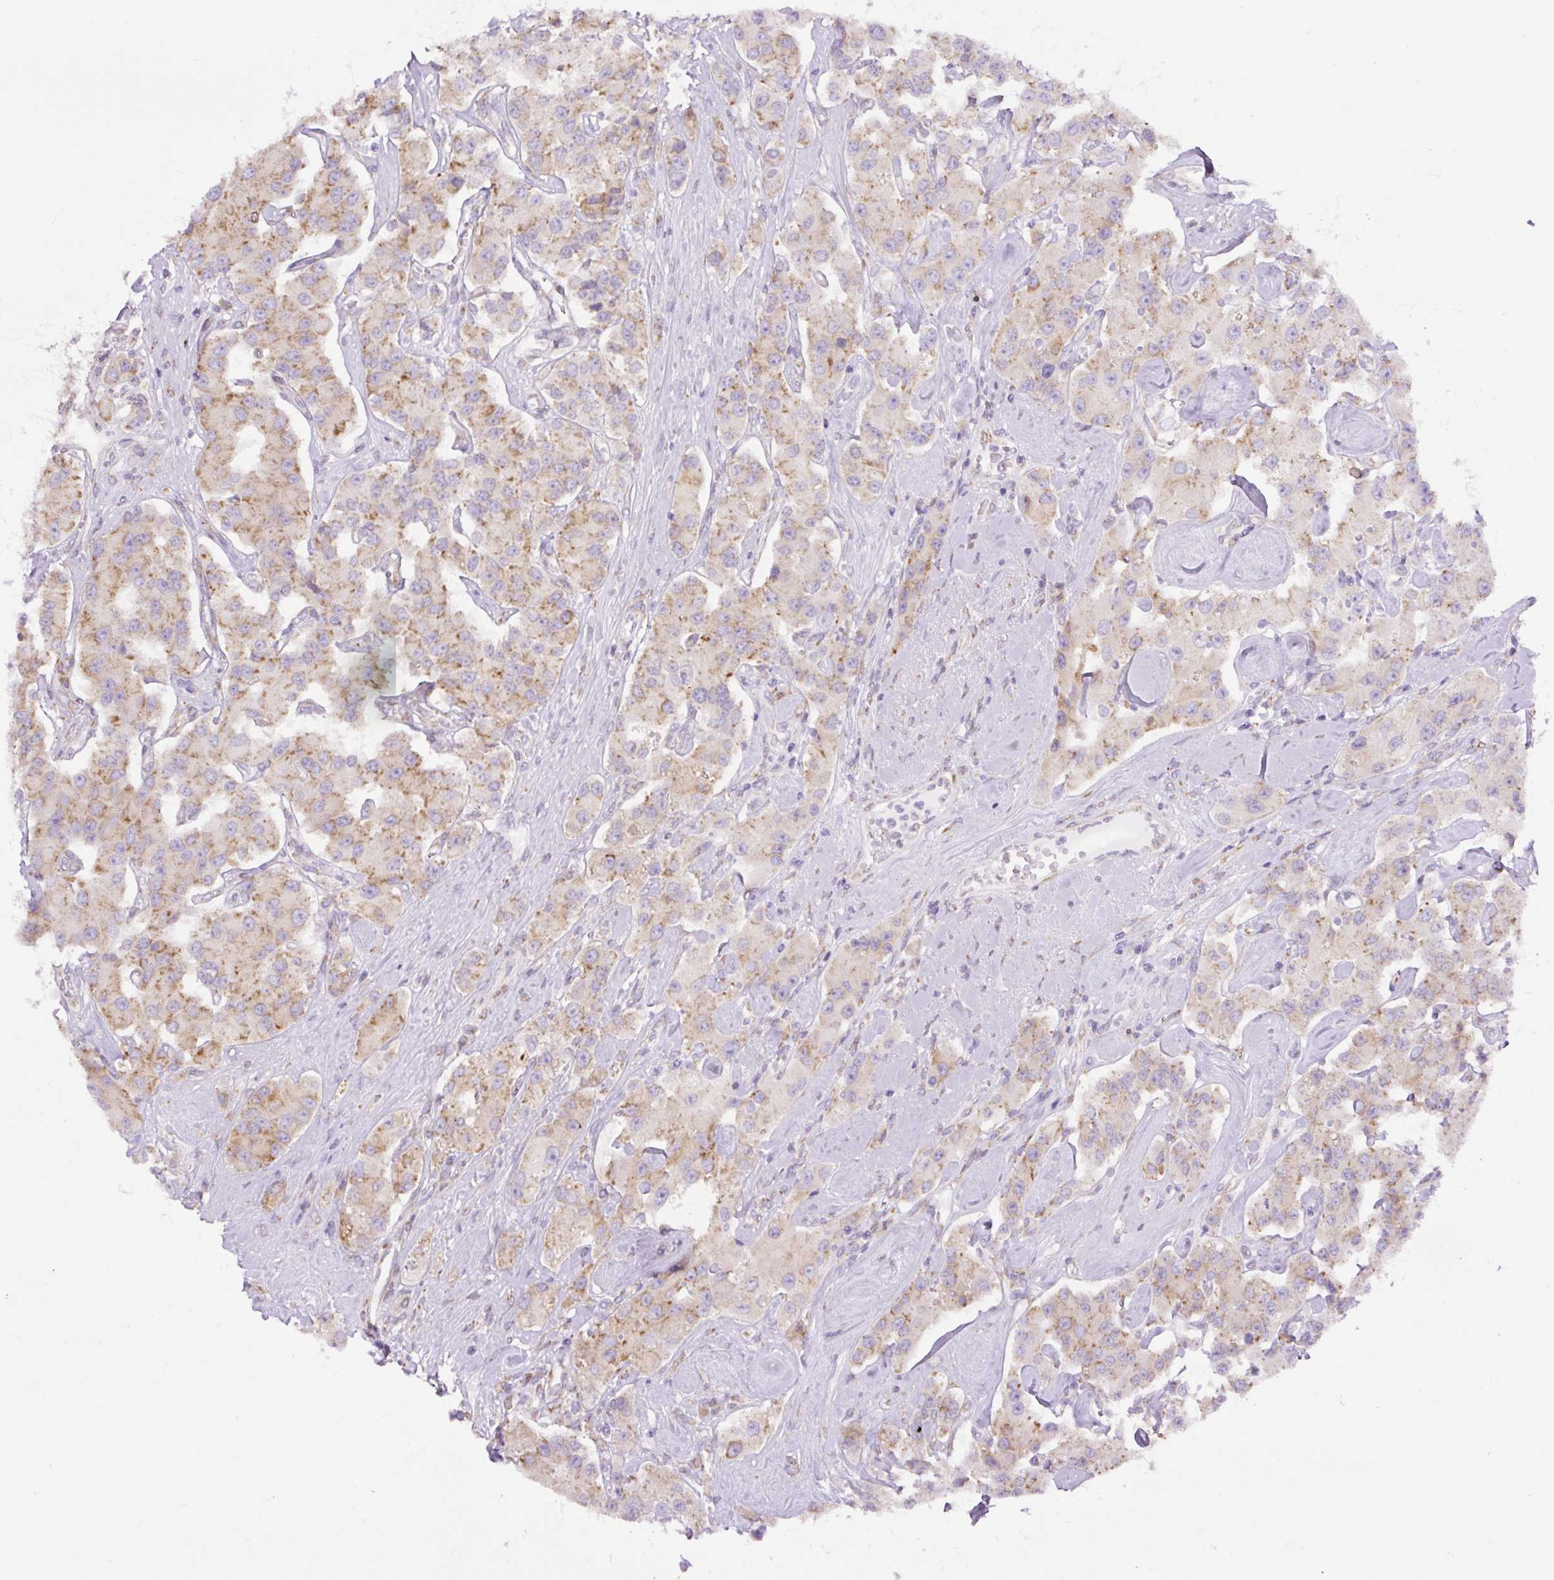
{"staining": {"intensity": "moderate", "quantity": "25%-75%", "location": "cytoplasmic/membranous"}, "tissue": "carcinoid", "cell_type": "Tumor cells", "image_type": "cancer", "snomed": [{"axis": "morphology", "description": "Carcinoid, malignant, NOS"}, {"axis": "topography", "description": "Pancreas"}], "caption": "Moderate cytoplasmic/membranous expression is identified in about 25%-75% of tumor cells in carcinoid.", "gene": "DDOST", "patient": {"sex": "male", "age": 41}}